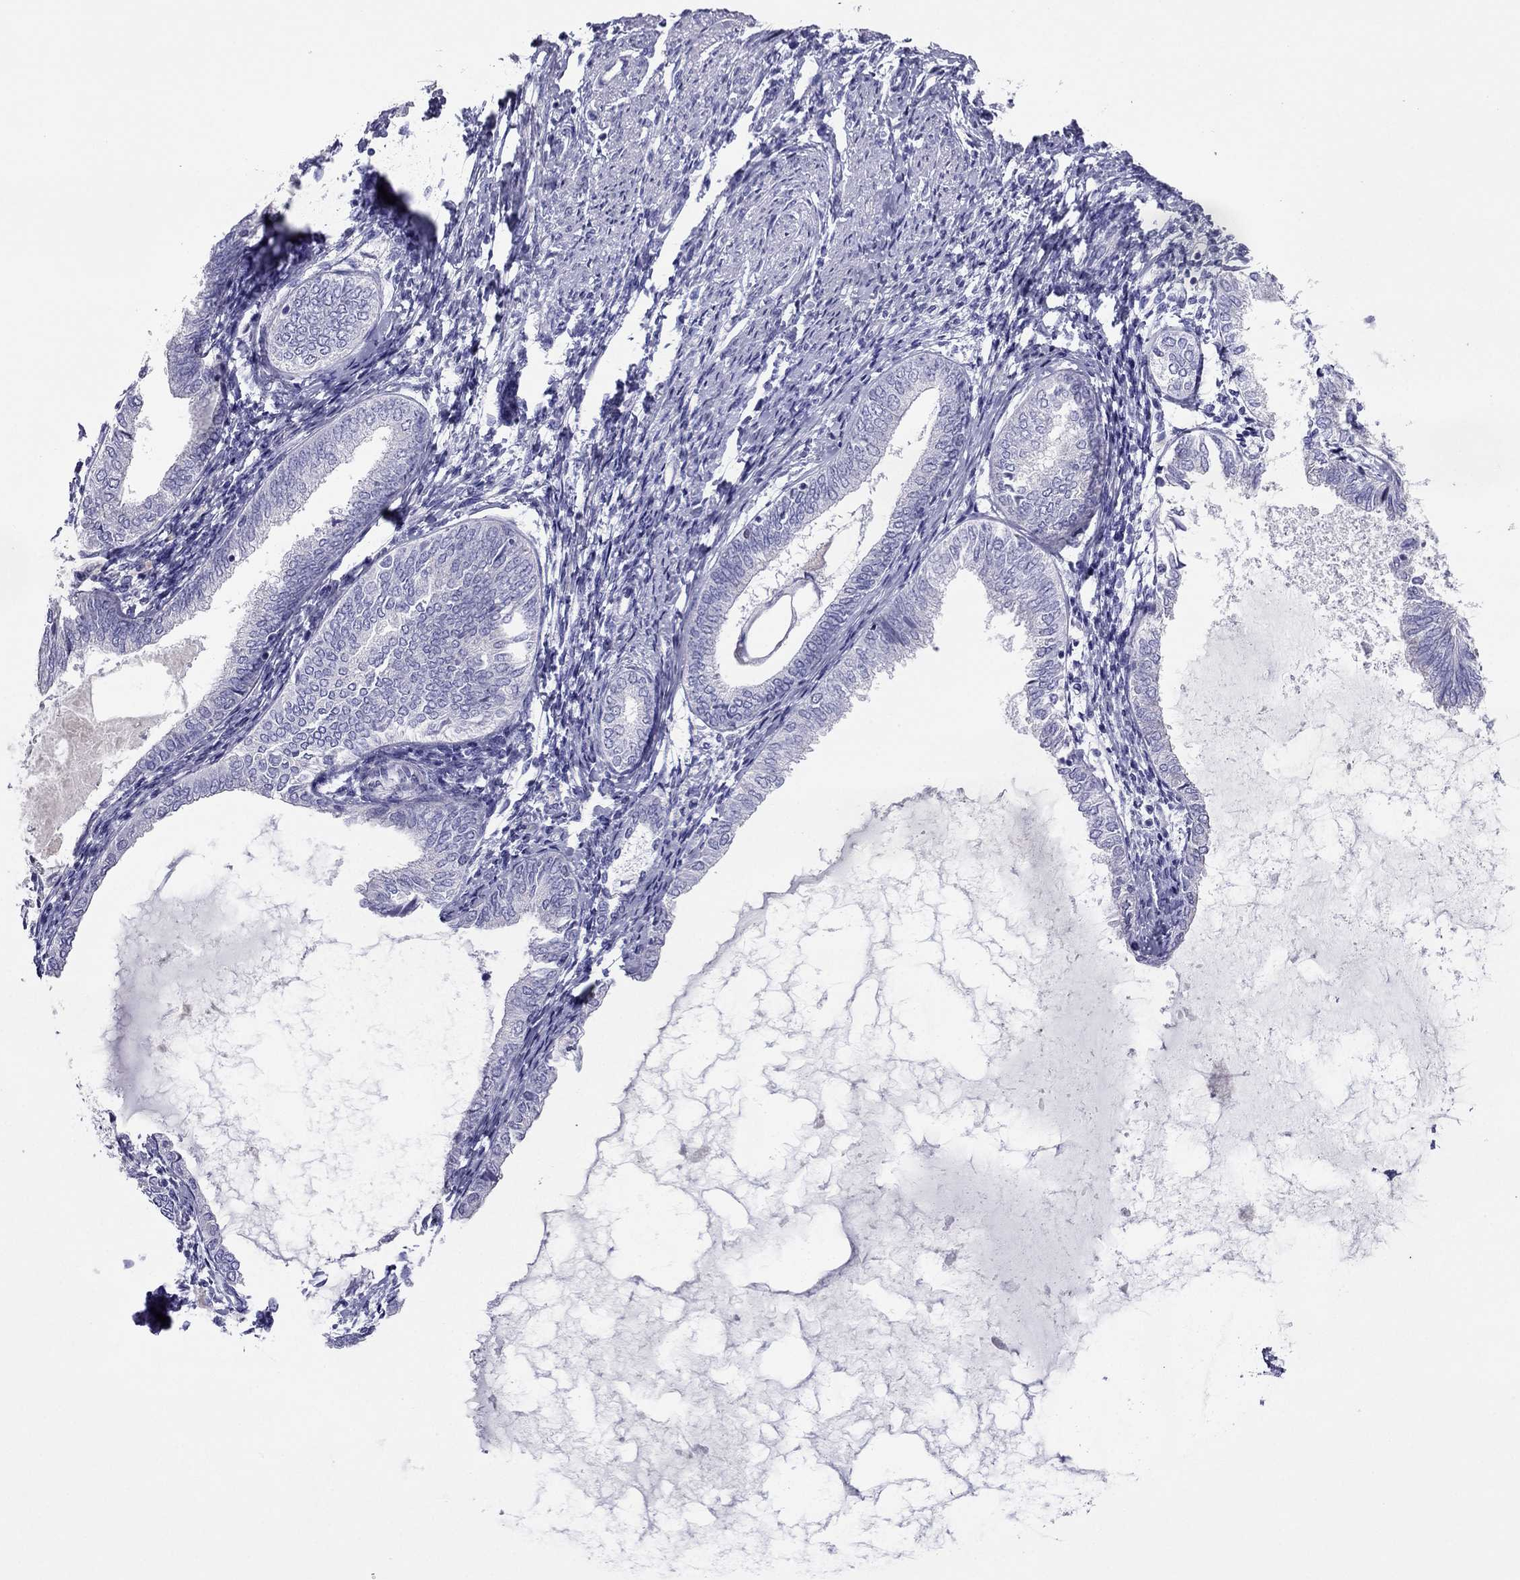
{"staining": {"intensity": "moderate", "quantity": "<25%", "location": "cytoplasmic/membranous"}, "tissue": "endometrial cancer", "cell_type": "Tumor cells", "image_type": "cancer", "snomed": [{"axis": "morphology", "description": "Adenocarcinoma, NOS"}, {"axis": "topography", "description": "Endometrium"}], "caption": "DAB (3,3'-diaminobenzidine) immunohistochemical staining of adenocarcinoma (endometrial) exhibits moderate cytoplasmic/membranous protein staining in about <25% of tumor cells.", "gene": "MAEL", "patient": {"sex": "female", "age": 68}}